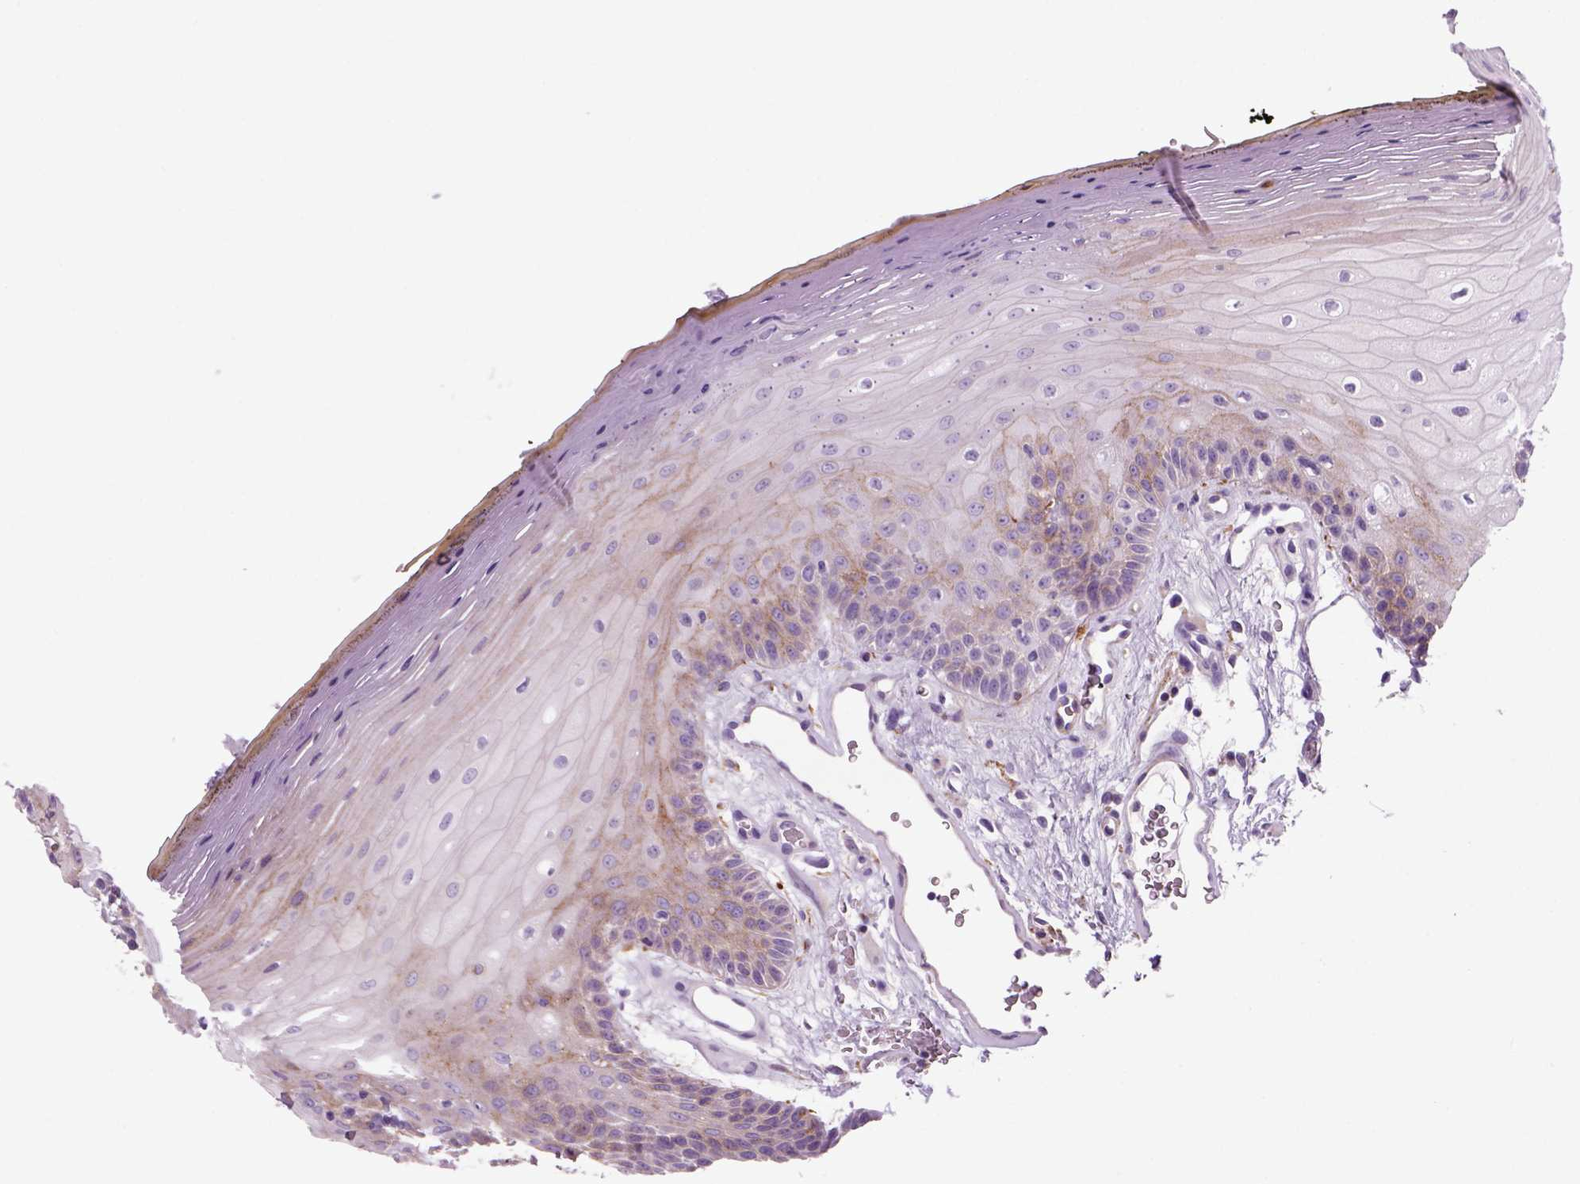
{"staining": {"intensity": "weak", "quantity": "<25%", "location": "cytoplasmic/membranous"}, "tissue": "oral mucosa", "cell_type": "Squamous epithelial cells", "image_type": "normal", "snomed": [{"axis": "morphology", "description": "Normal tissue, NOS"}, {"axis": "morphology", "description": "Squamous cell carcinoma, NOS"}, {"axis": "topography", "description": "Oral tissue"}, {"axis": "topography", "description": "Head-Neck"}], "caption": "Squamous epithelial cells show no significant staining in unremarkable oral mucosa. (DAB (3,3'-diaminobenzidine) immunohistochemistry (IHC), high magnification).", "gene": "MARCKS", "patient": {"sex": "male", "age": 52}}